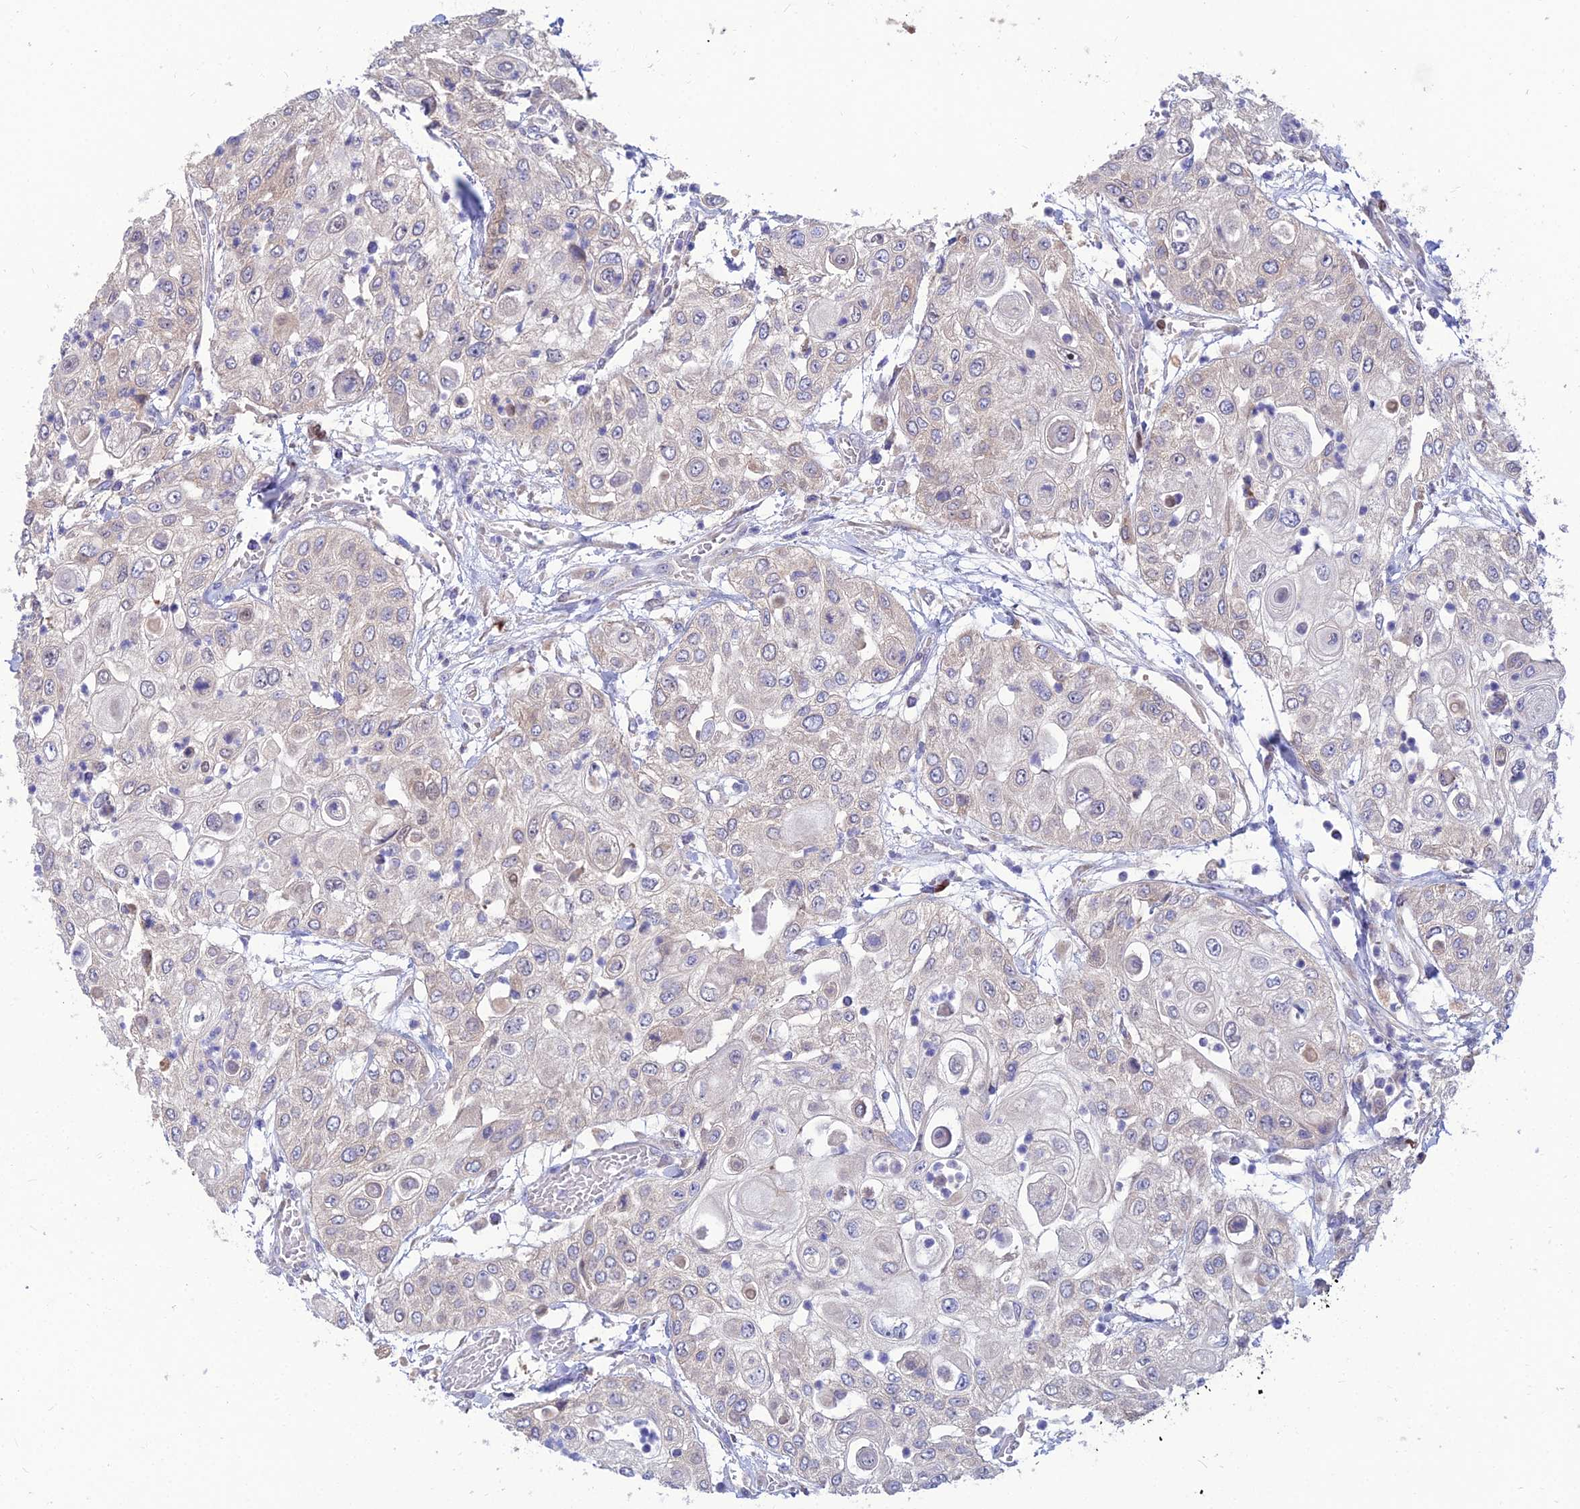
{"staining": {"intensity": "negative", "quantity": "none", "location": "none"}, "tissue": "urothelial cancer", "cell_type": "Tumor cells", "image_type": "cancer", "snomed": [{"axis": "morphology", "description": "Urothelial carcinoma, High grade"}, {"axis": "topography", "description": "Urinary bladder"}], "caption": "Immunohistochemistry (IHC) histopathology image of high-grade urothelial carcinoma stained for a protein (brown), which exhibits no staining in tumor cells.", "gene": "DNPEP", "patient": {"sex": "female", "age": 79}}